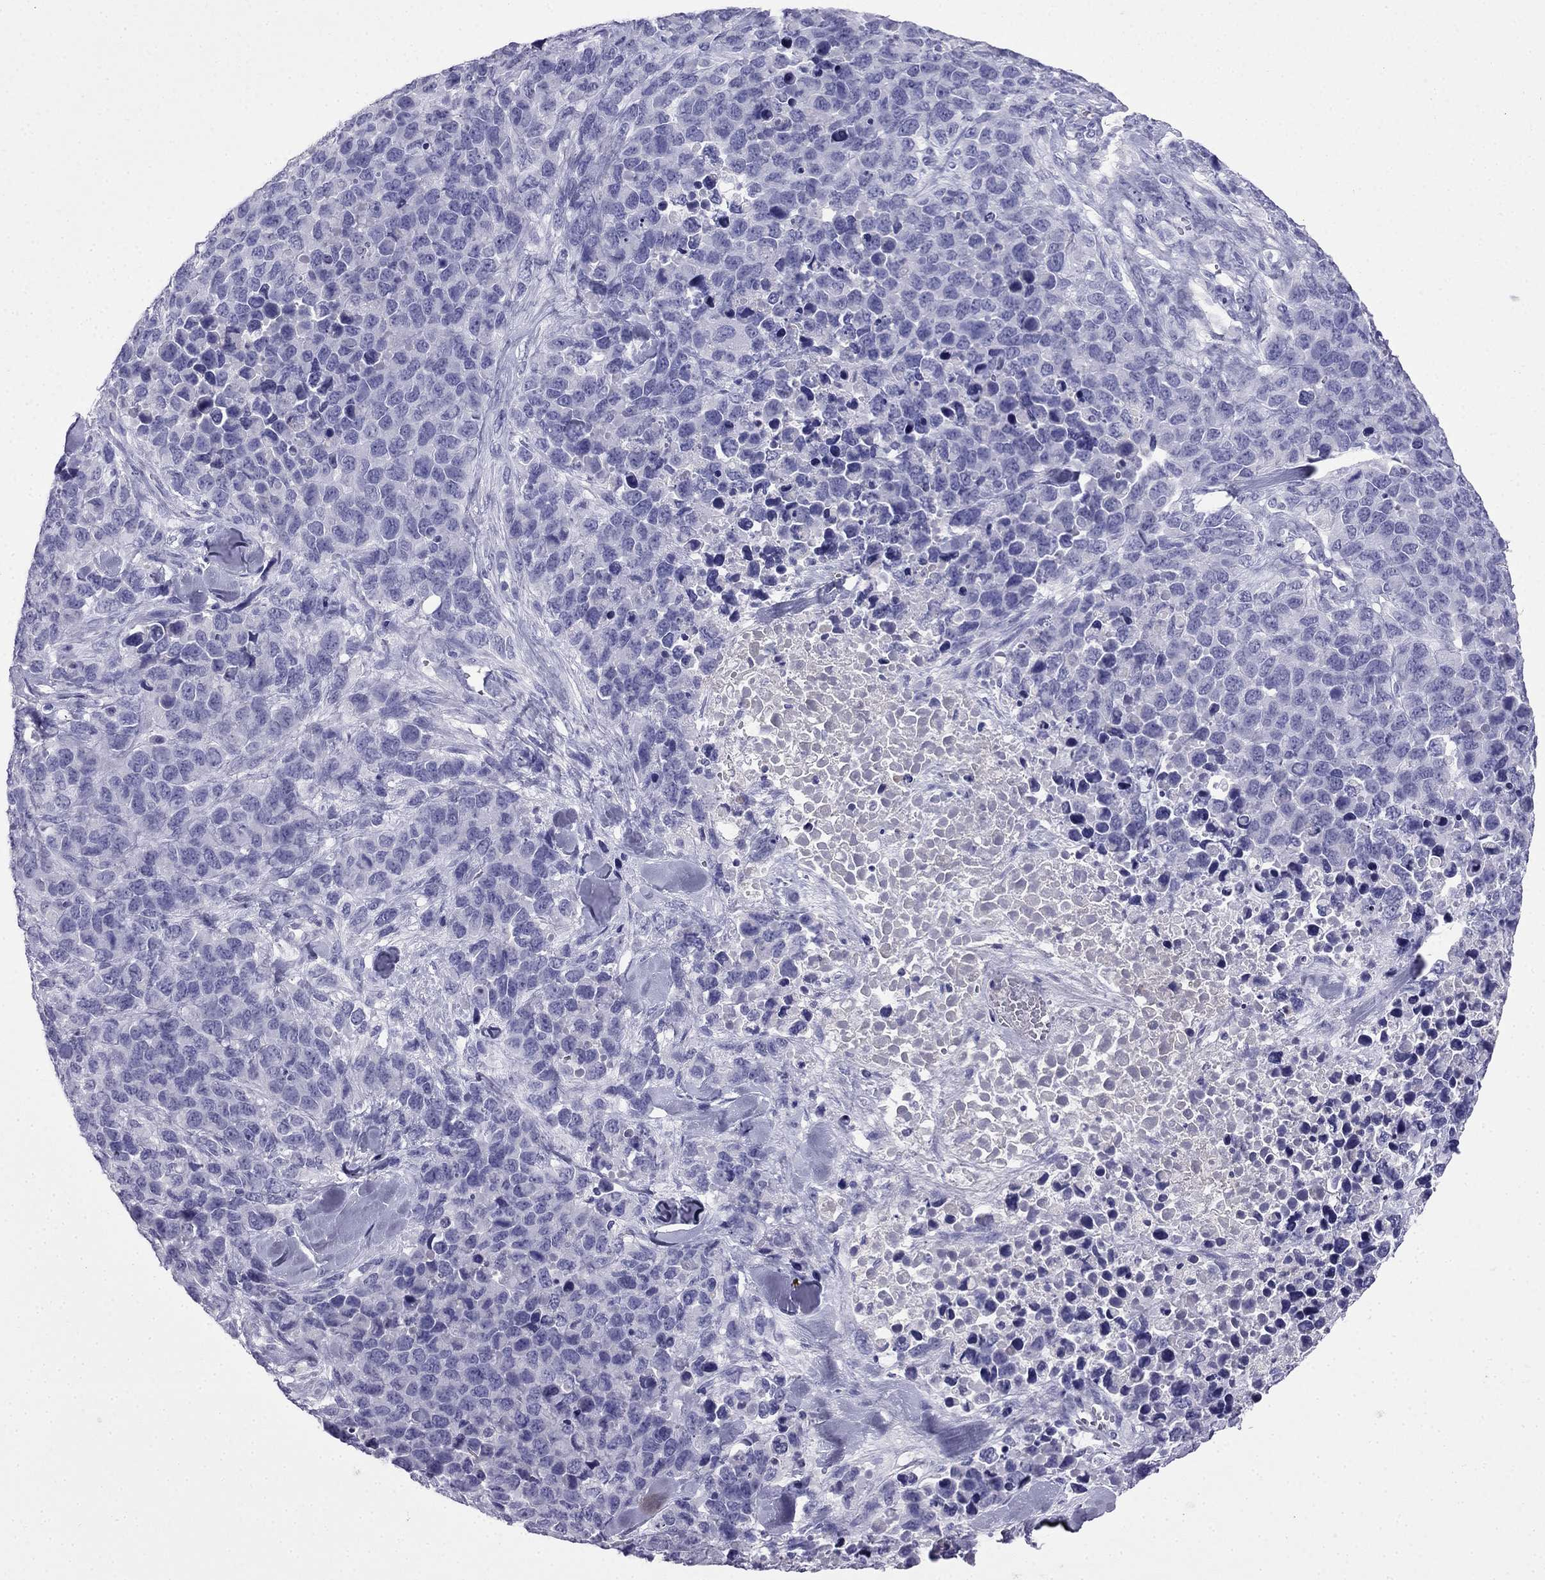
{"staining": {"intensity": "negative", "quantity": "none", "location": "none"}, "tissue": "melanoma", "cell_type": "Tumor cells", "image_type": "cancer", "snomed": [{"axis": "morphology", "description": "Malignant melanoma, Metastatic site"}, {"axis": "topography", "description": "Skin"}], "caption": "Melanoma stained for a protein using IHC displays no expression tumor cells.", "gene": "CDHR4", "patient": {"sex": "male", "age": 84}}